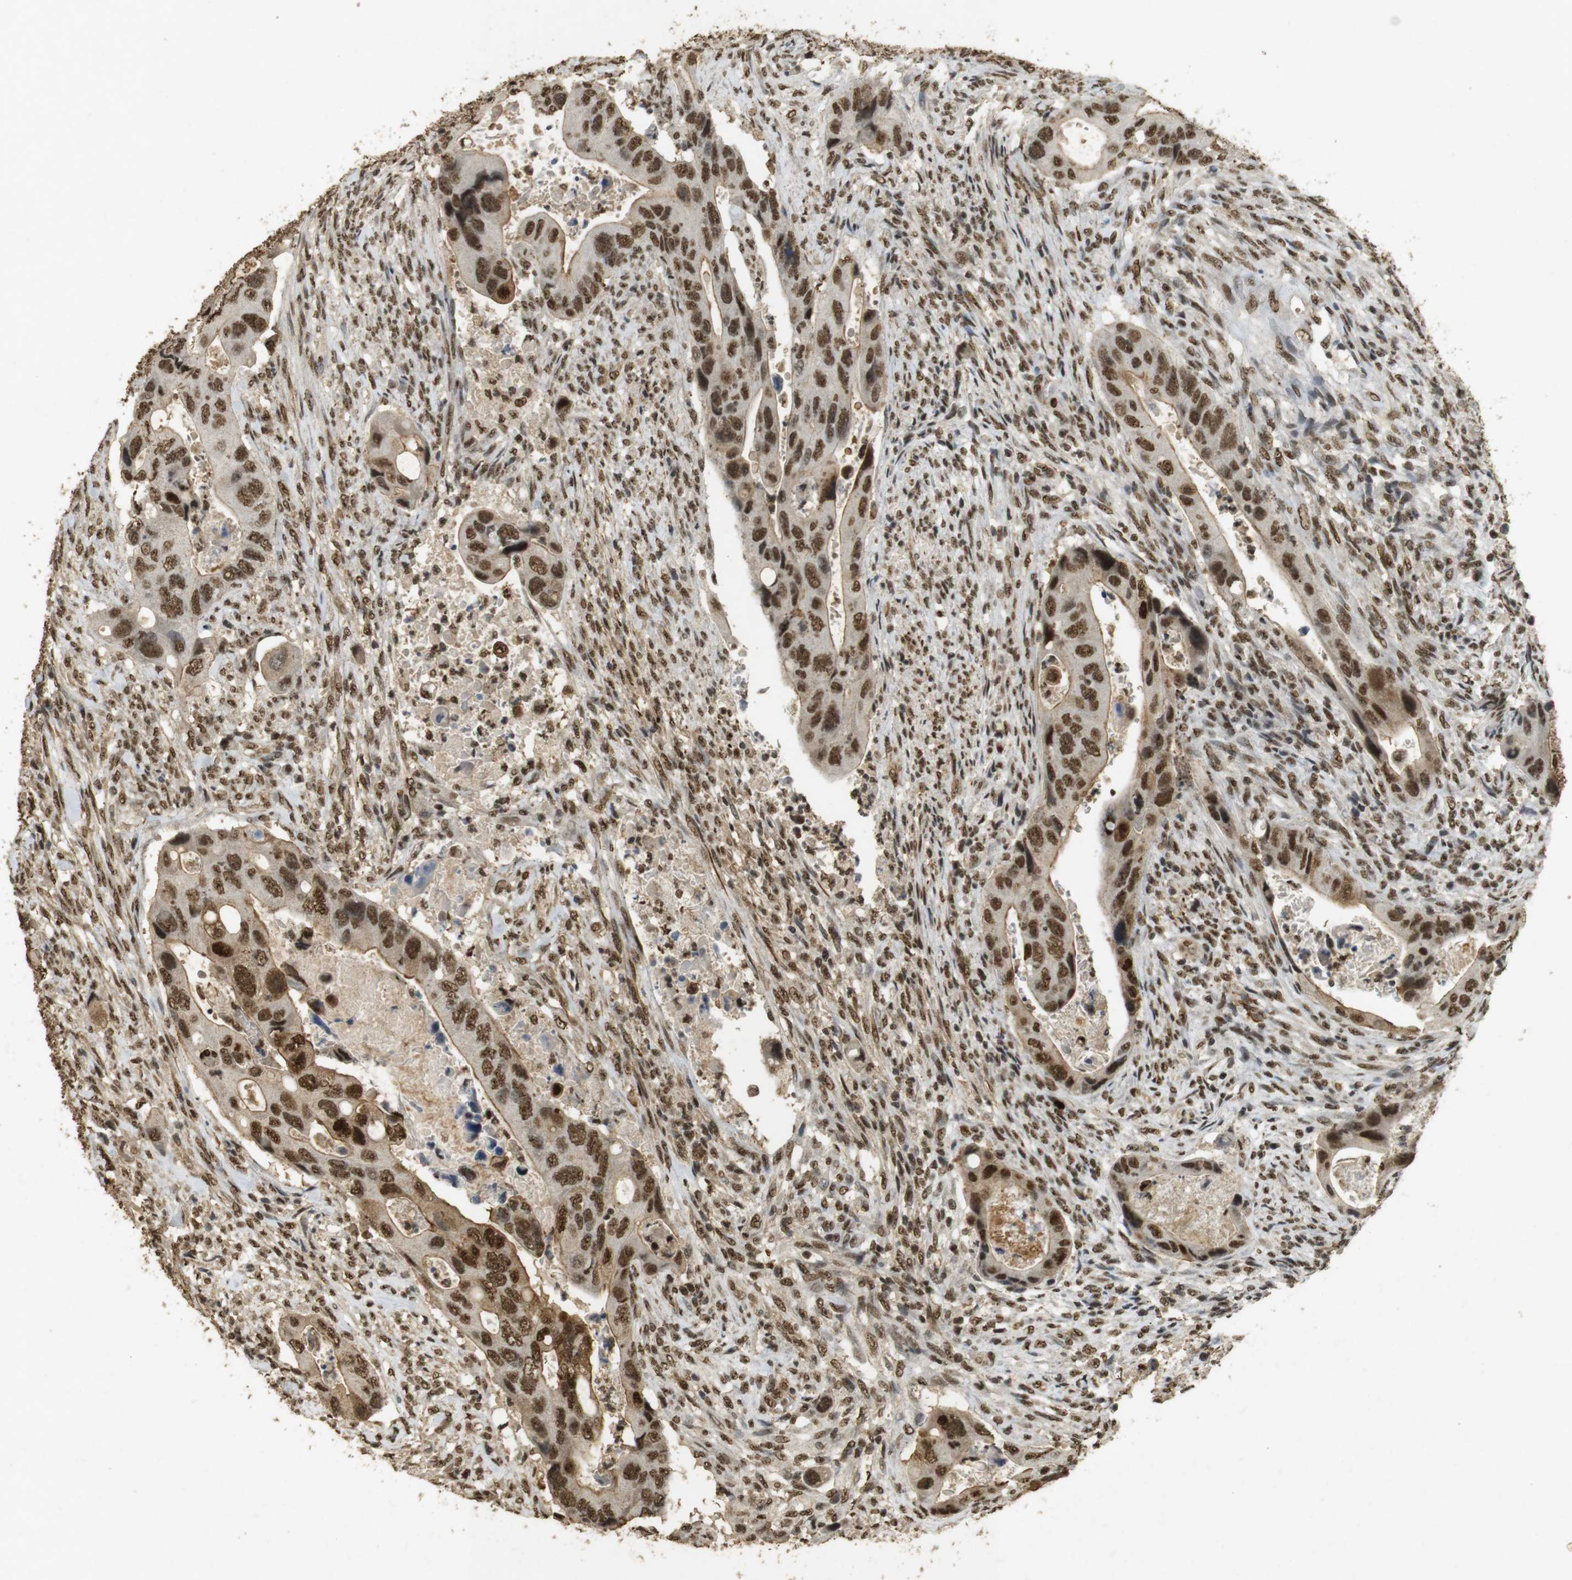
{"staining": {"intensity": "strong", "quantity": ">75%", "location": "cytoplasmic/membranous,nuclear"}, "tissue": "colorectal cancer", "cell_type": "Tumor cells", "image_type": "cancer", "snomed": [{"axis": "morphology", "description": "Adenocarcinoma, NOS"}, {"axis": "topography", "description": "Rectum"}], "caption": "IHC histopathology image of human colorectal cancer stained for a protein (brown), which displays high levels of strong cytoplasmic/membranous and nuclear staining in approximately >75% of tumor cells.", "gene": "GATA4", "patient": {"sex": "female", "age": 57}}